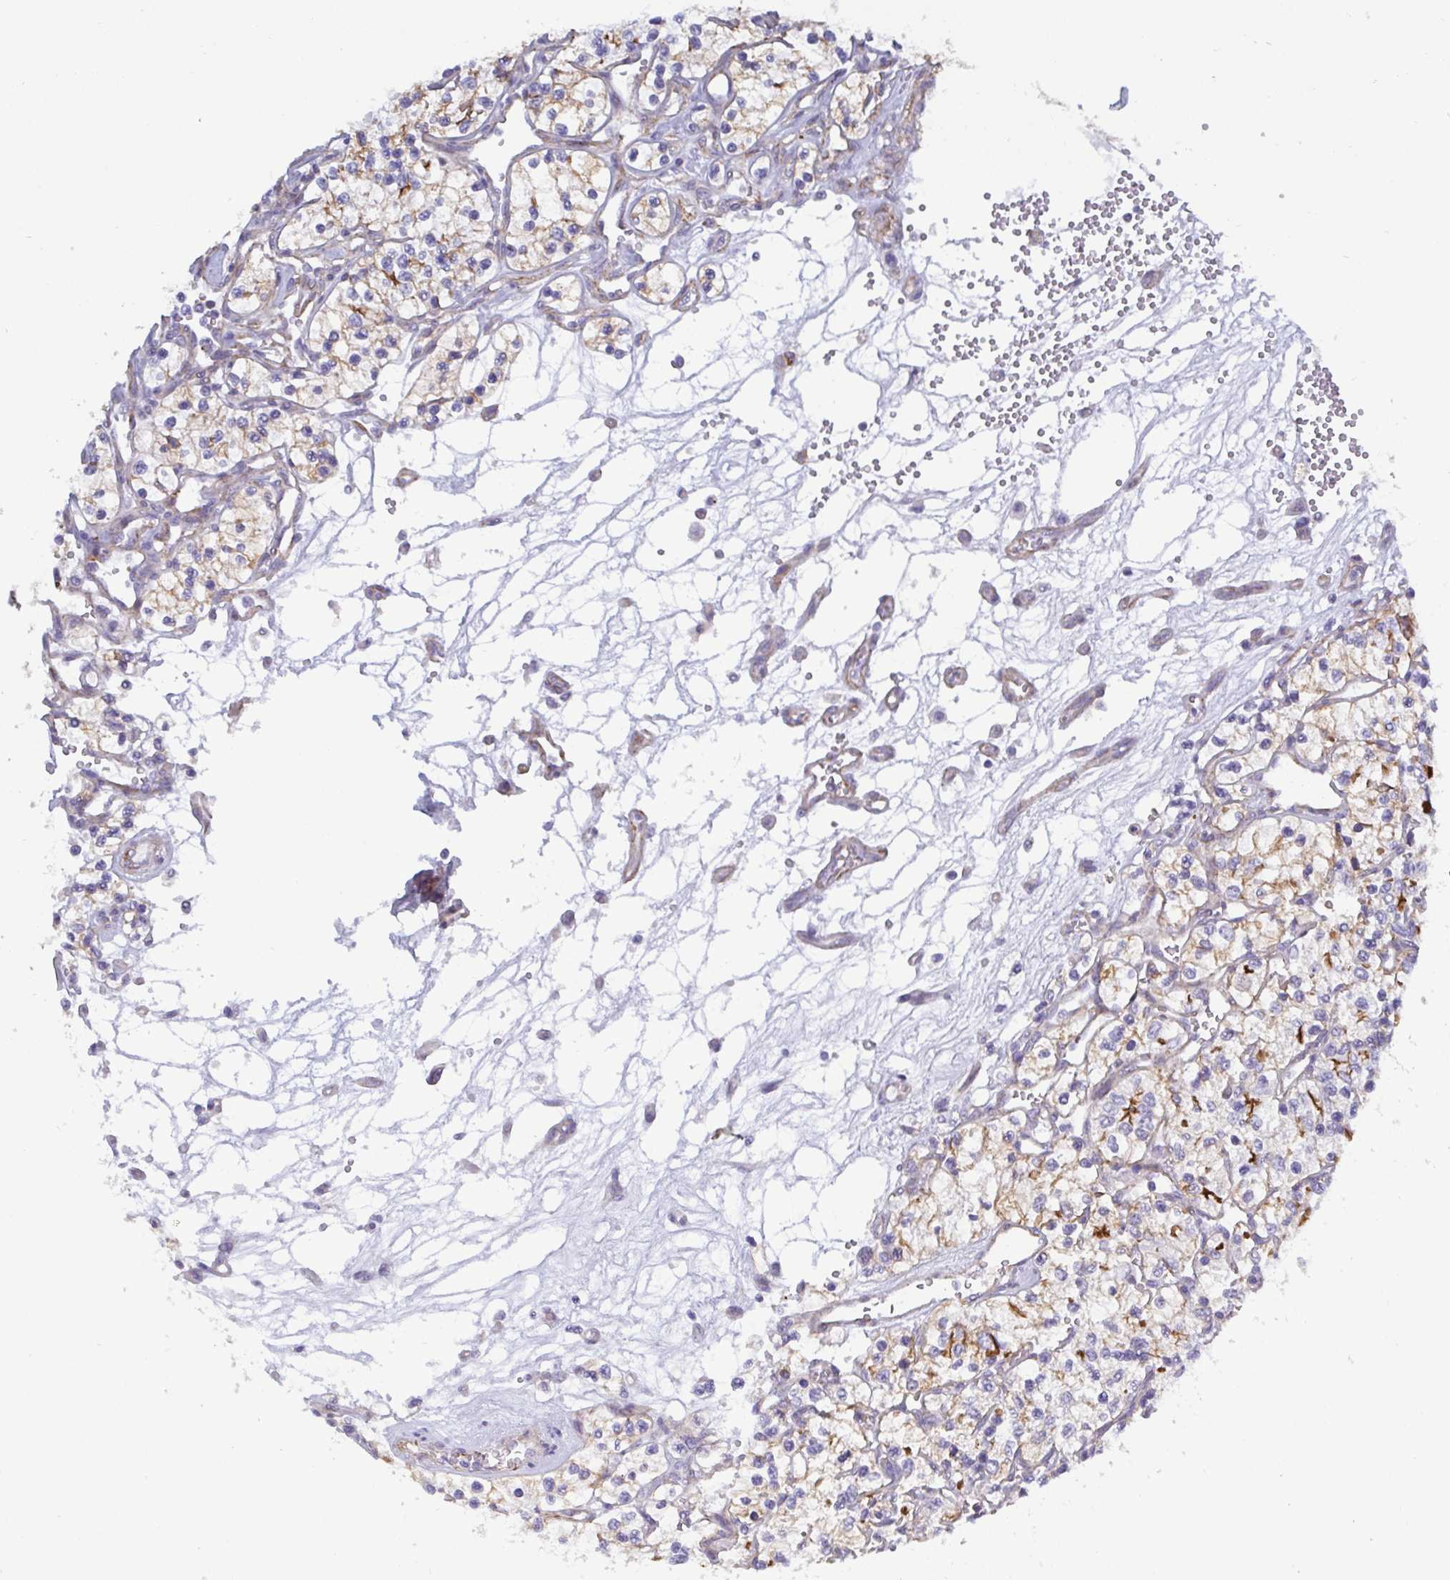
{"staining": {"intensity": "weak", "quantity": "25%-75%", "location": "cytoplasmic/membranous"}, "tissue": "renal cancer", "cell_type": "Tumor cells", "image_type": "cancer", "snomed": [{"axis": "morphology", "description": "Adenocarcinoma, NOS"}, {"axis": "topography", "description": "Kidney"}], "caption": "DAB immunohistochemical staining of renal adenocarcinoma demonstrates weak cytoplasmic/membranous protein staining in approximately 25%-75% of tumor cells. Immunohistochemistry (ihc) stains the protein of interest in brown and the nuclei are stained blue.", "gene": "LIMA1", "patient": {"sex": "female", "age": 69}}